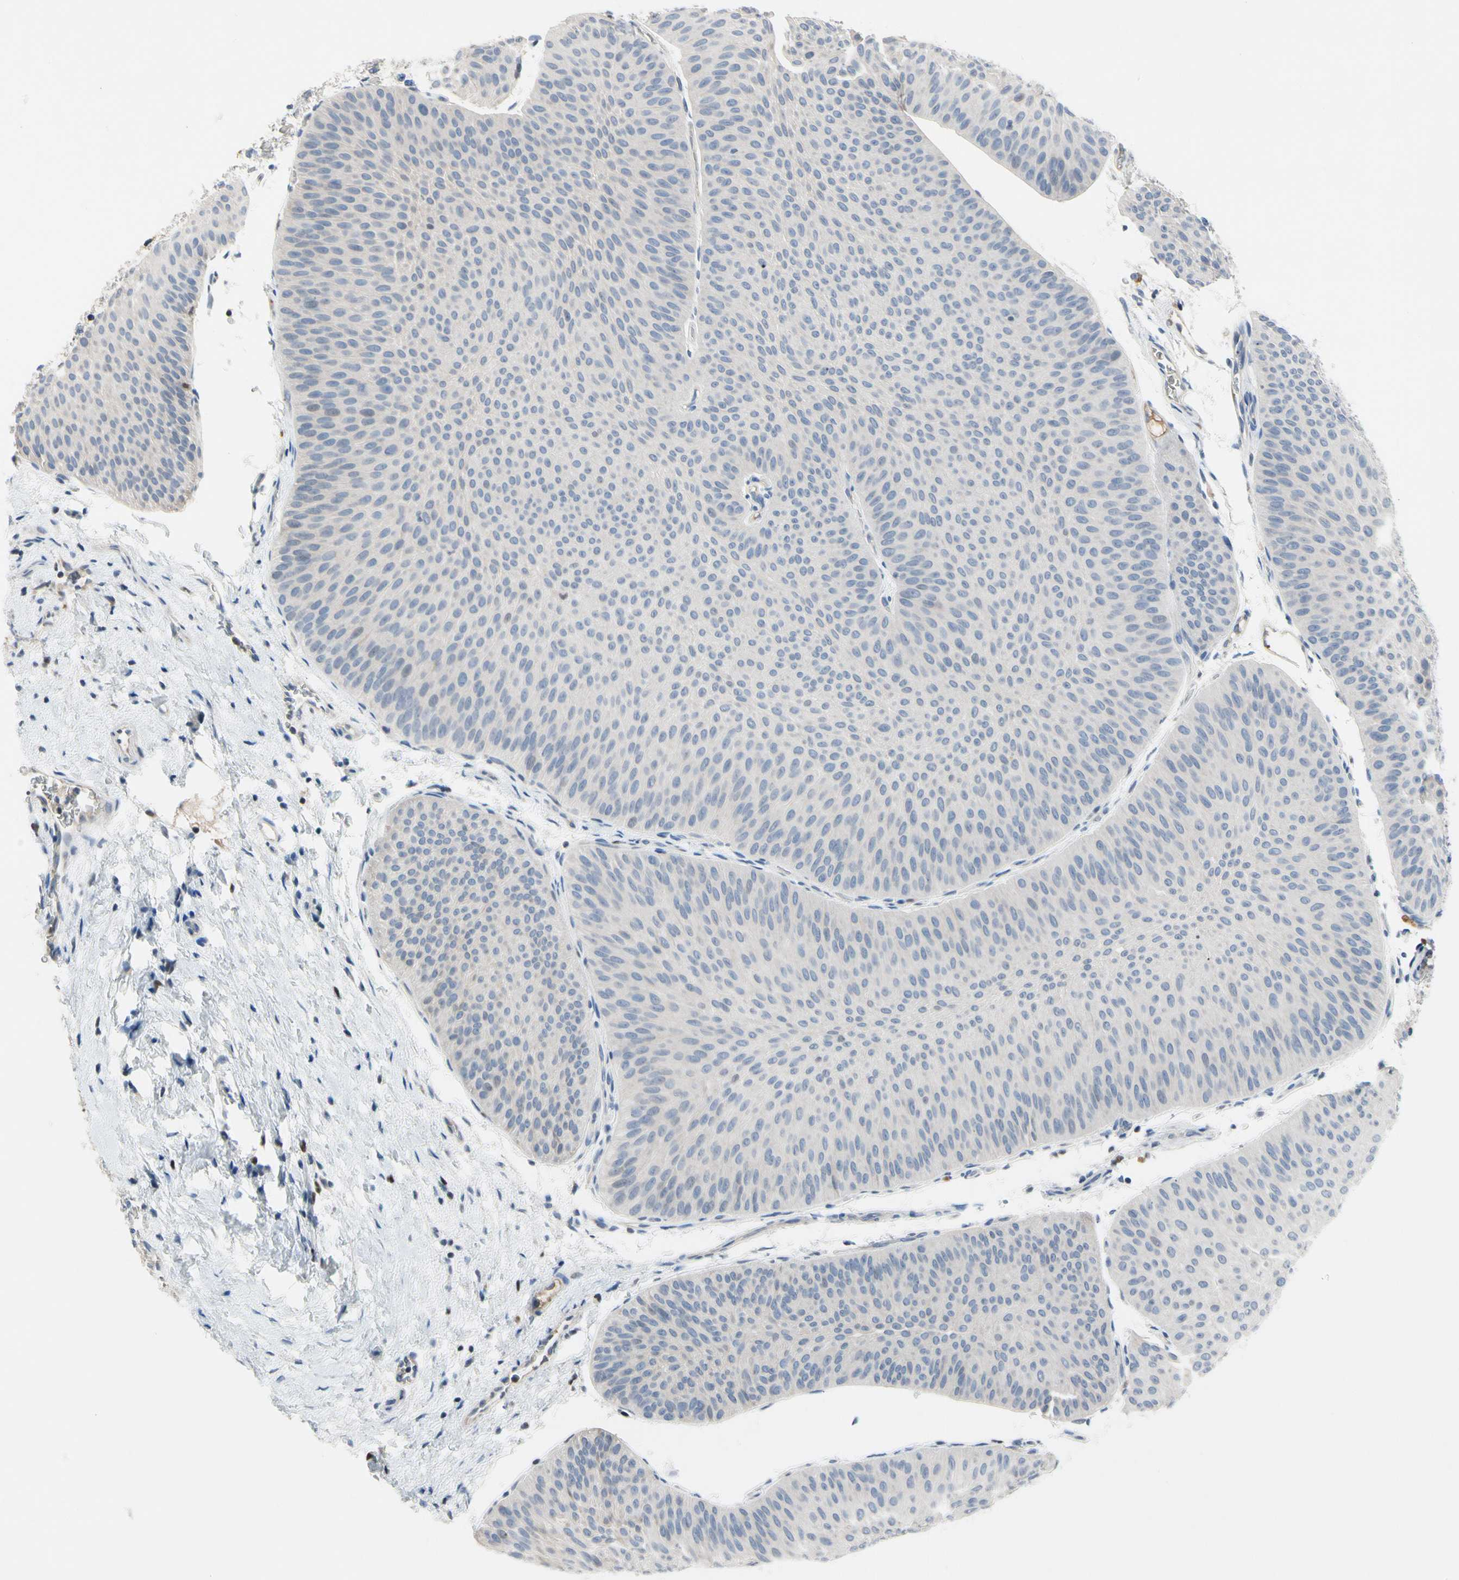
{"staining": {"intensity": "negative", "quantity": "none", "location": "none"}, "tissue": "urothelial cancer", "cell_type": "Tumor cells", "image_type": "cancer", "snomed": [{"axis": "morphology", "description": "Urothelial carcinoma, Low grade"}, {"axis": "topography", "description": "Urinary bladder"}], "caption": "Tumor cells are negative for brown protein staining in urothelial carcinoma (low-grade).", "gene": "ECRG4", "patient": {"sex": "female", "age": 60}}